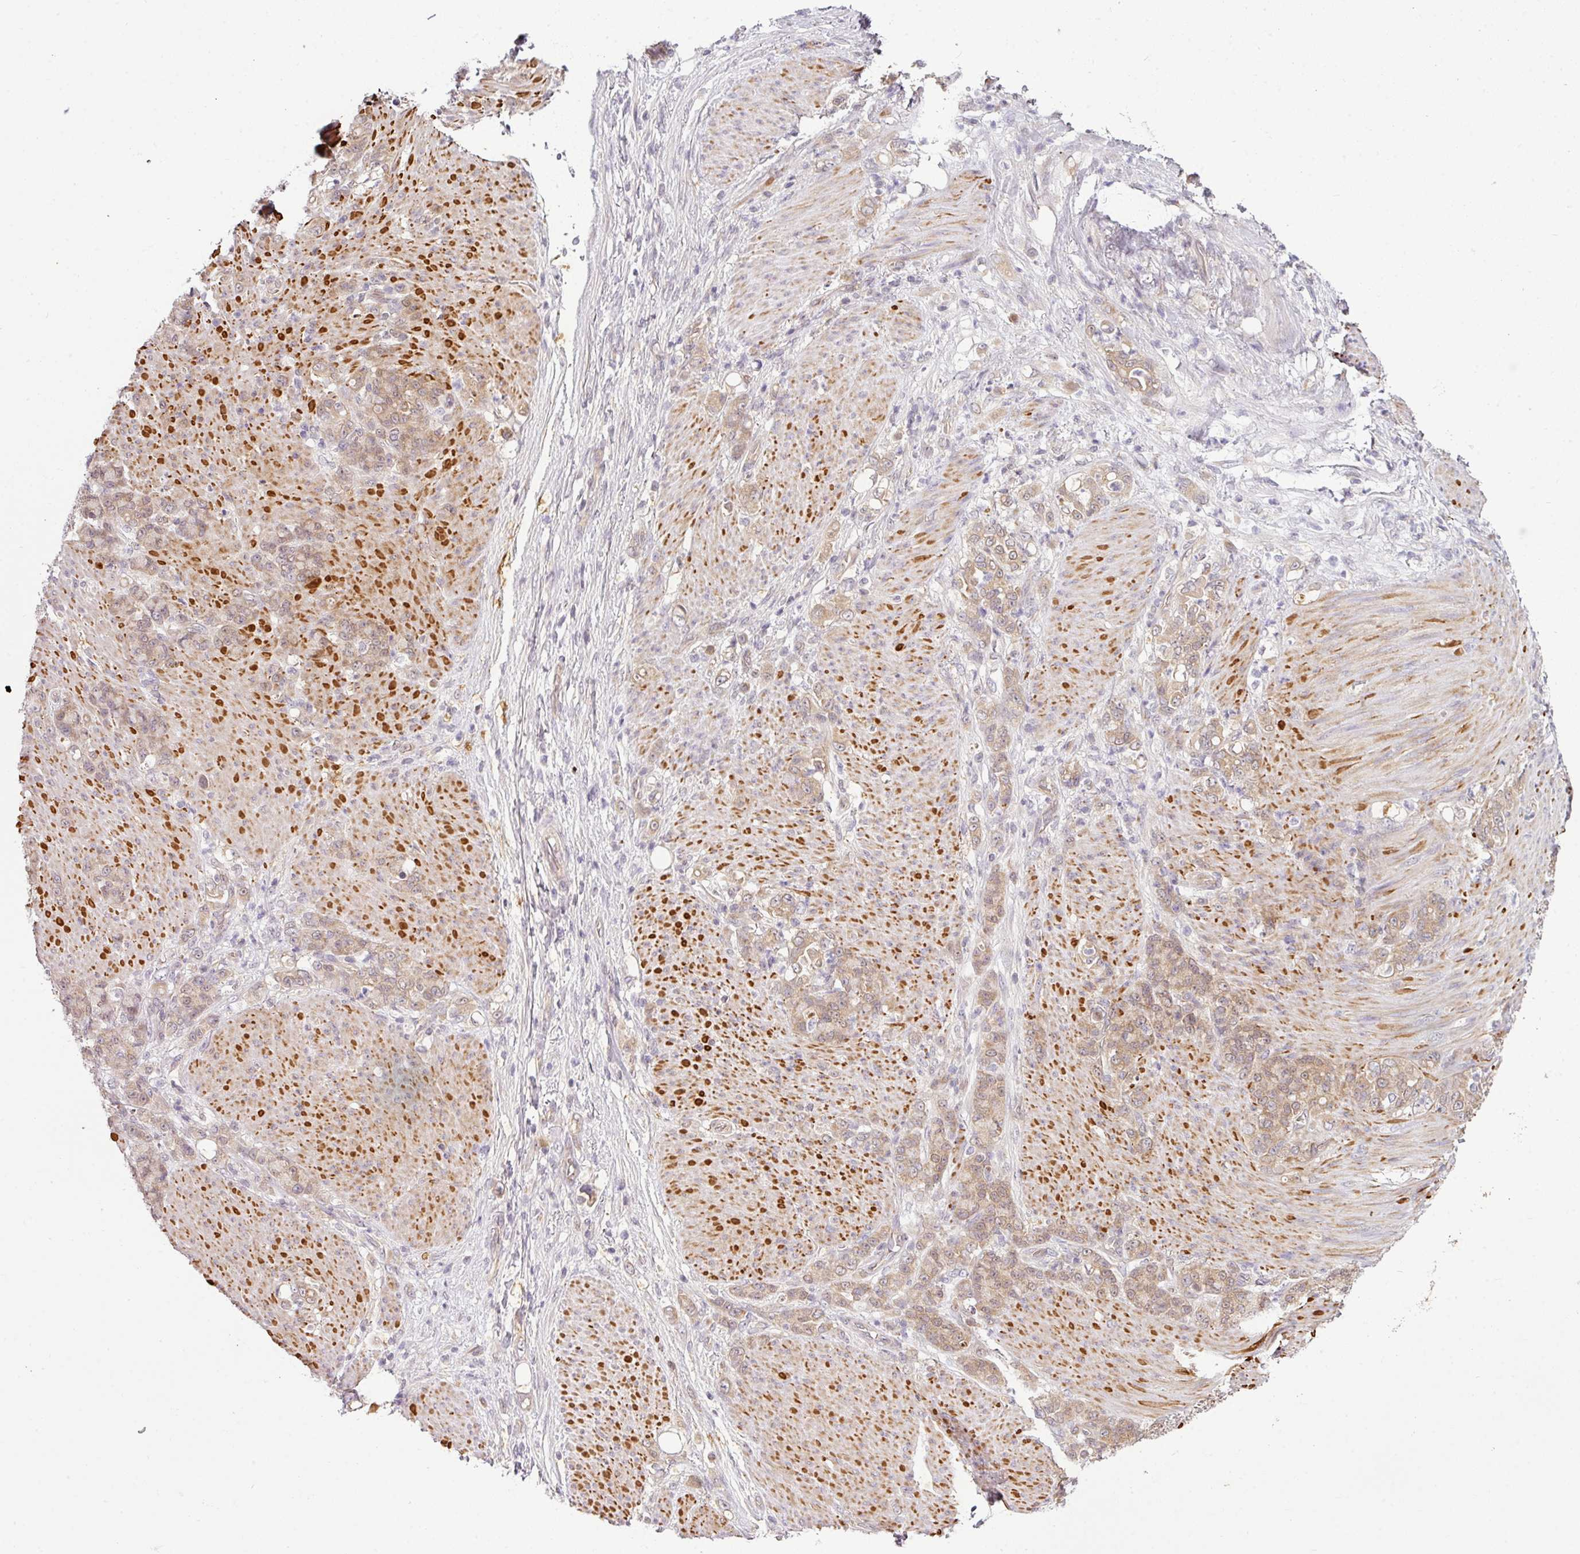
{"staining": {"intensity": "weak", "quantity": ">75%", "location": "cytoplasmic/membranous"}, "tissue": "stomach cancer", "cell_type": "Tumor cells", "image_type": "cancer", "snomed": [{"axis": "morphology", "description": "Adenocarcinoma, NOS"}, {"axis": "topography", "description": "Stomach"}], "caption": "Tumor cells demonstrate weak cytoplasmic/membranous positivity in approximately >75% of cells in stomach cancer.", "gene": "DERPC", "patient": {"sex": "female", "age": 79}}